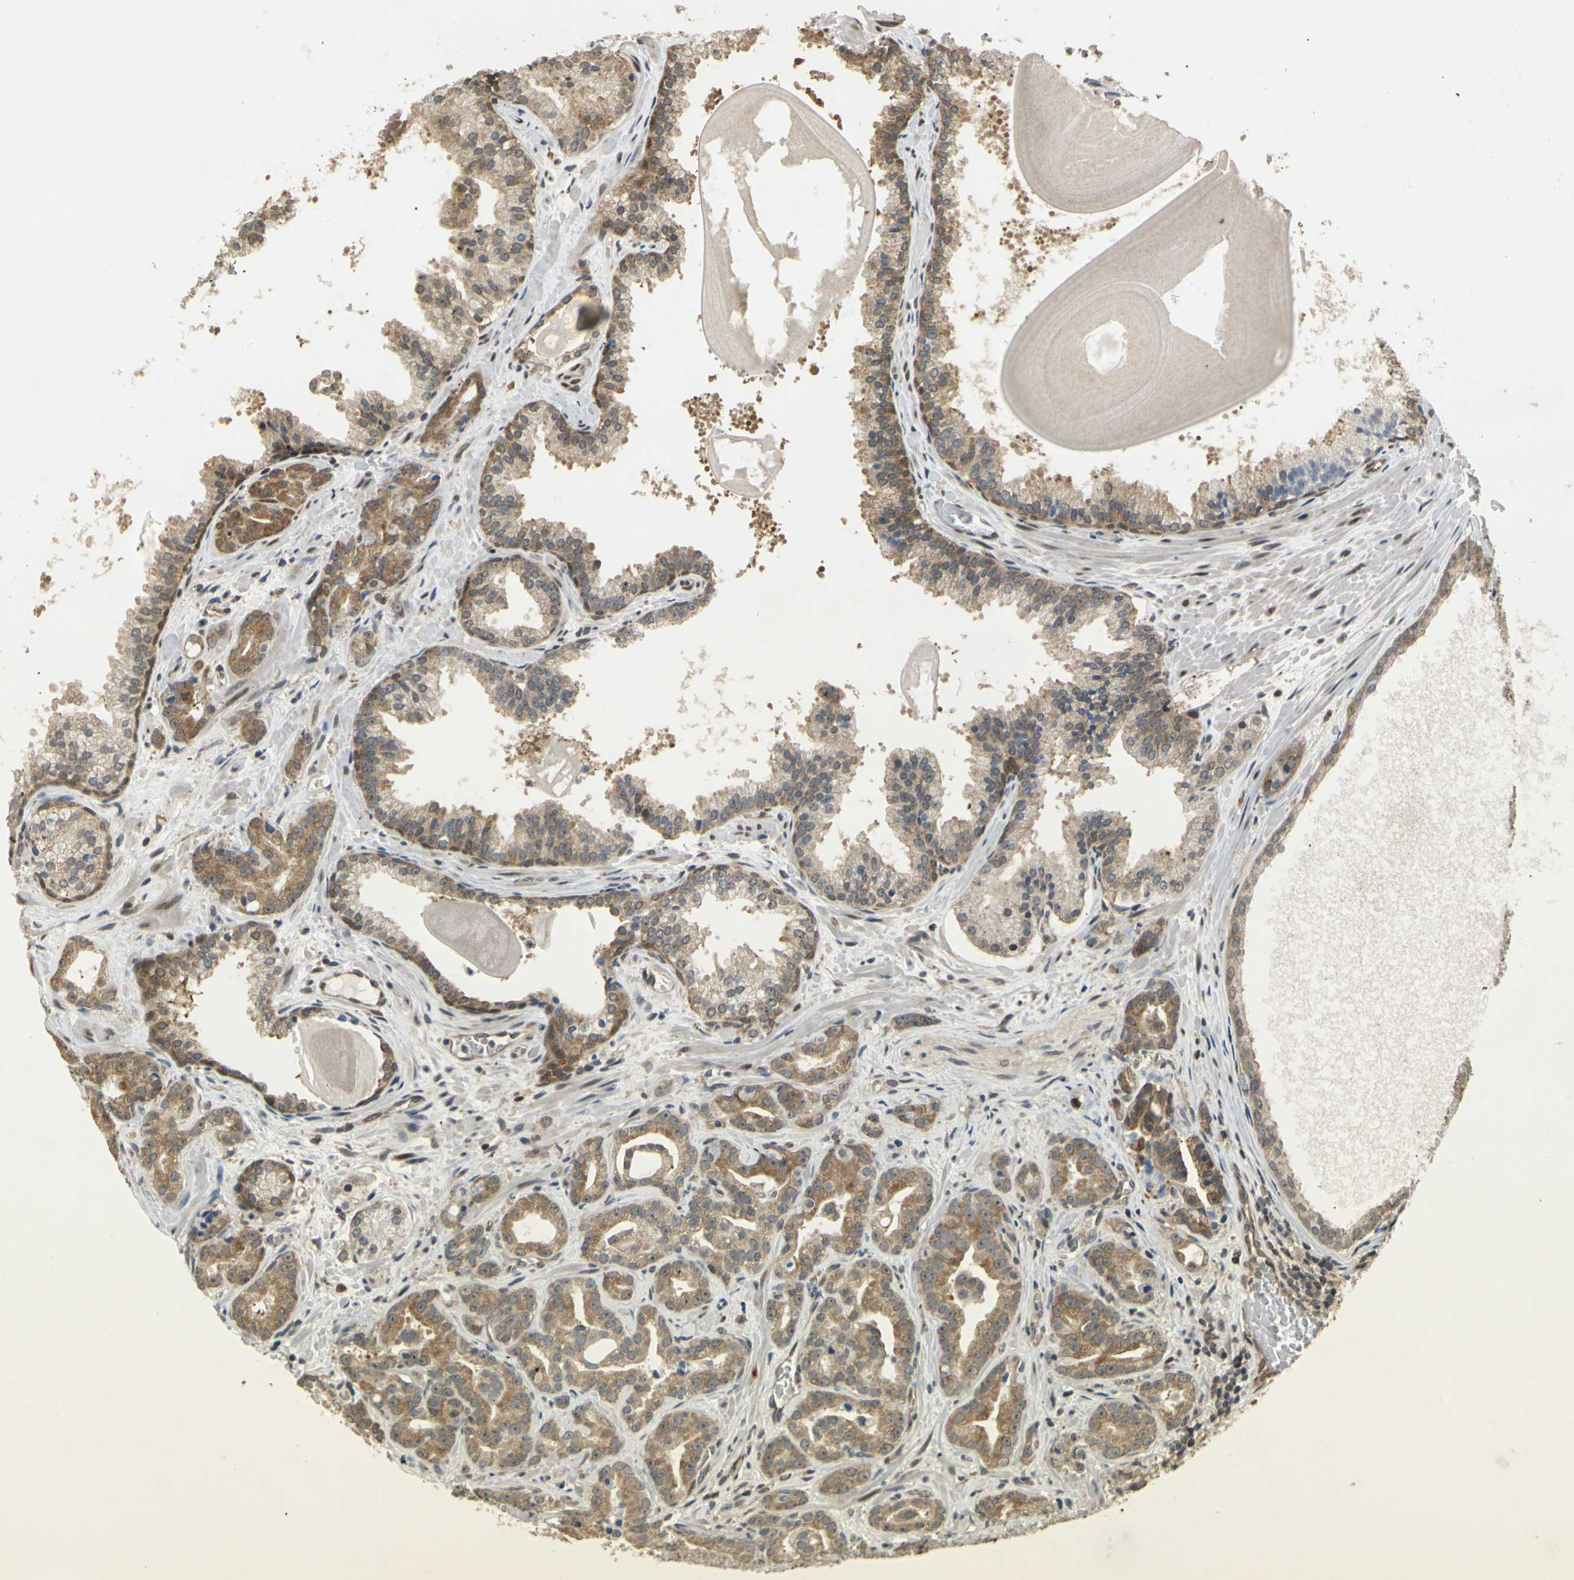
{"staining": {"intensity": "moderate", "quantity": ">75%", "location": "cytoplasmic/membranous"}, "tissue": "prostate cancer", "cell_type": "Tumor cells", "image_type": "cancer", "snomed": [{"axis": "morphology", "description": "Adenocarcinoma, Low grade"}, {"axis": "topography", "description": "Prostate"}], "caption": "Protein expression by IHC exhibits moderate cytoplasmic/membranous positivity in about >75% of tumor cells in prostate cancer.", "gene": "EIF1AX", "patient": {"sex": "male", "age": 63}}